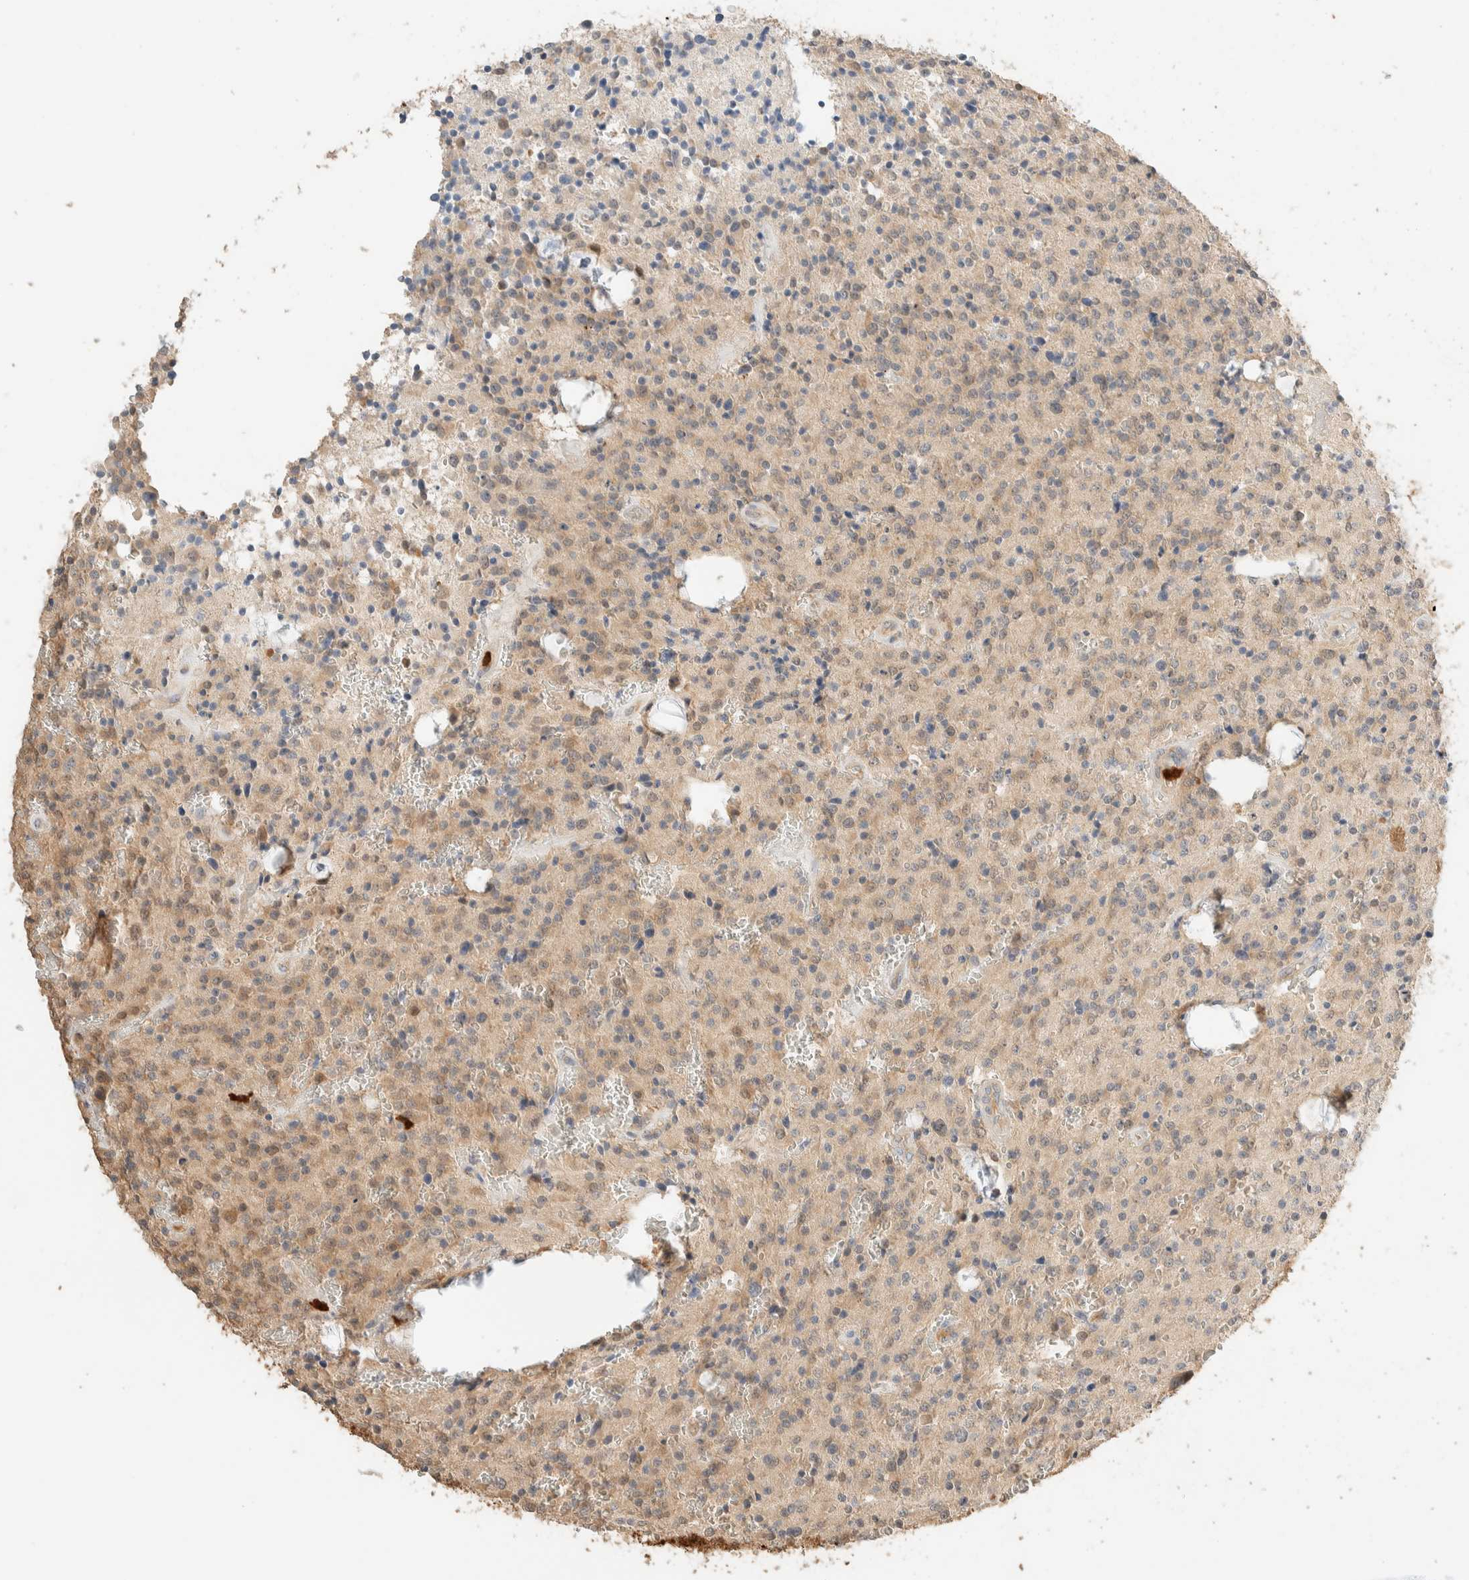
{"staining": {"intensity": "weak", "quantity": "25%-75%", "location": "cytoplasmic/membranous"}, "tissue": "glioma", "cell_type": "Tumor cells", "image_type": "cancer", "snomed": [{"axis": "morphology", "description": "Glioma, malignant, Low grade"}, {"axis": "topography", "description": "Brain"}], "caption": "Malignant glioma (low-grade) stained for a protein displays weak cytoplasmic/membranous positivity in tumor cells. Using DAB (3,3'-diaminobenzidine) (brown) and hematoxylin (blue) stains, captured at high magnification using brightfield microscopy.", "gene": "SETD4", "patient": {"sex": "male", "age": 58}}